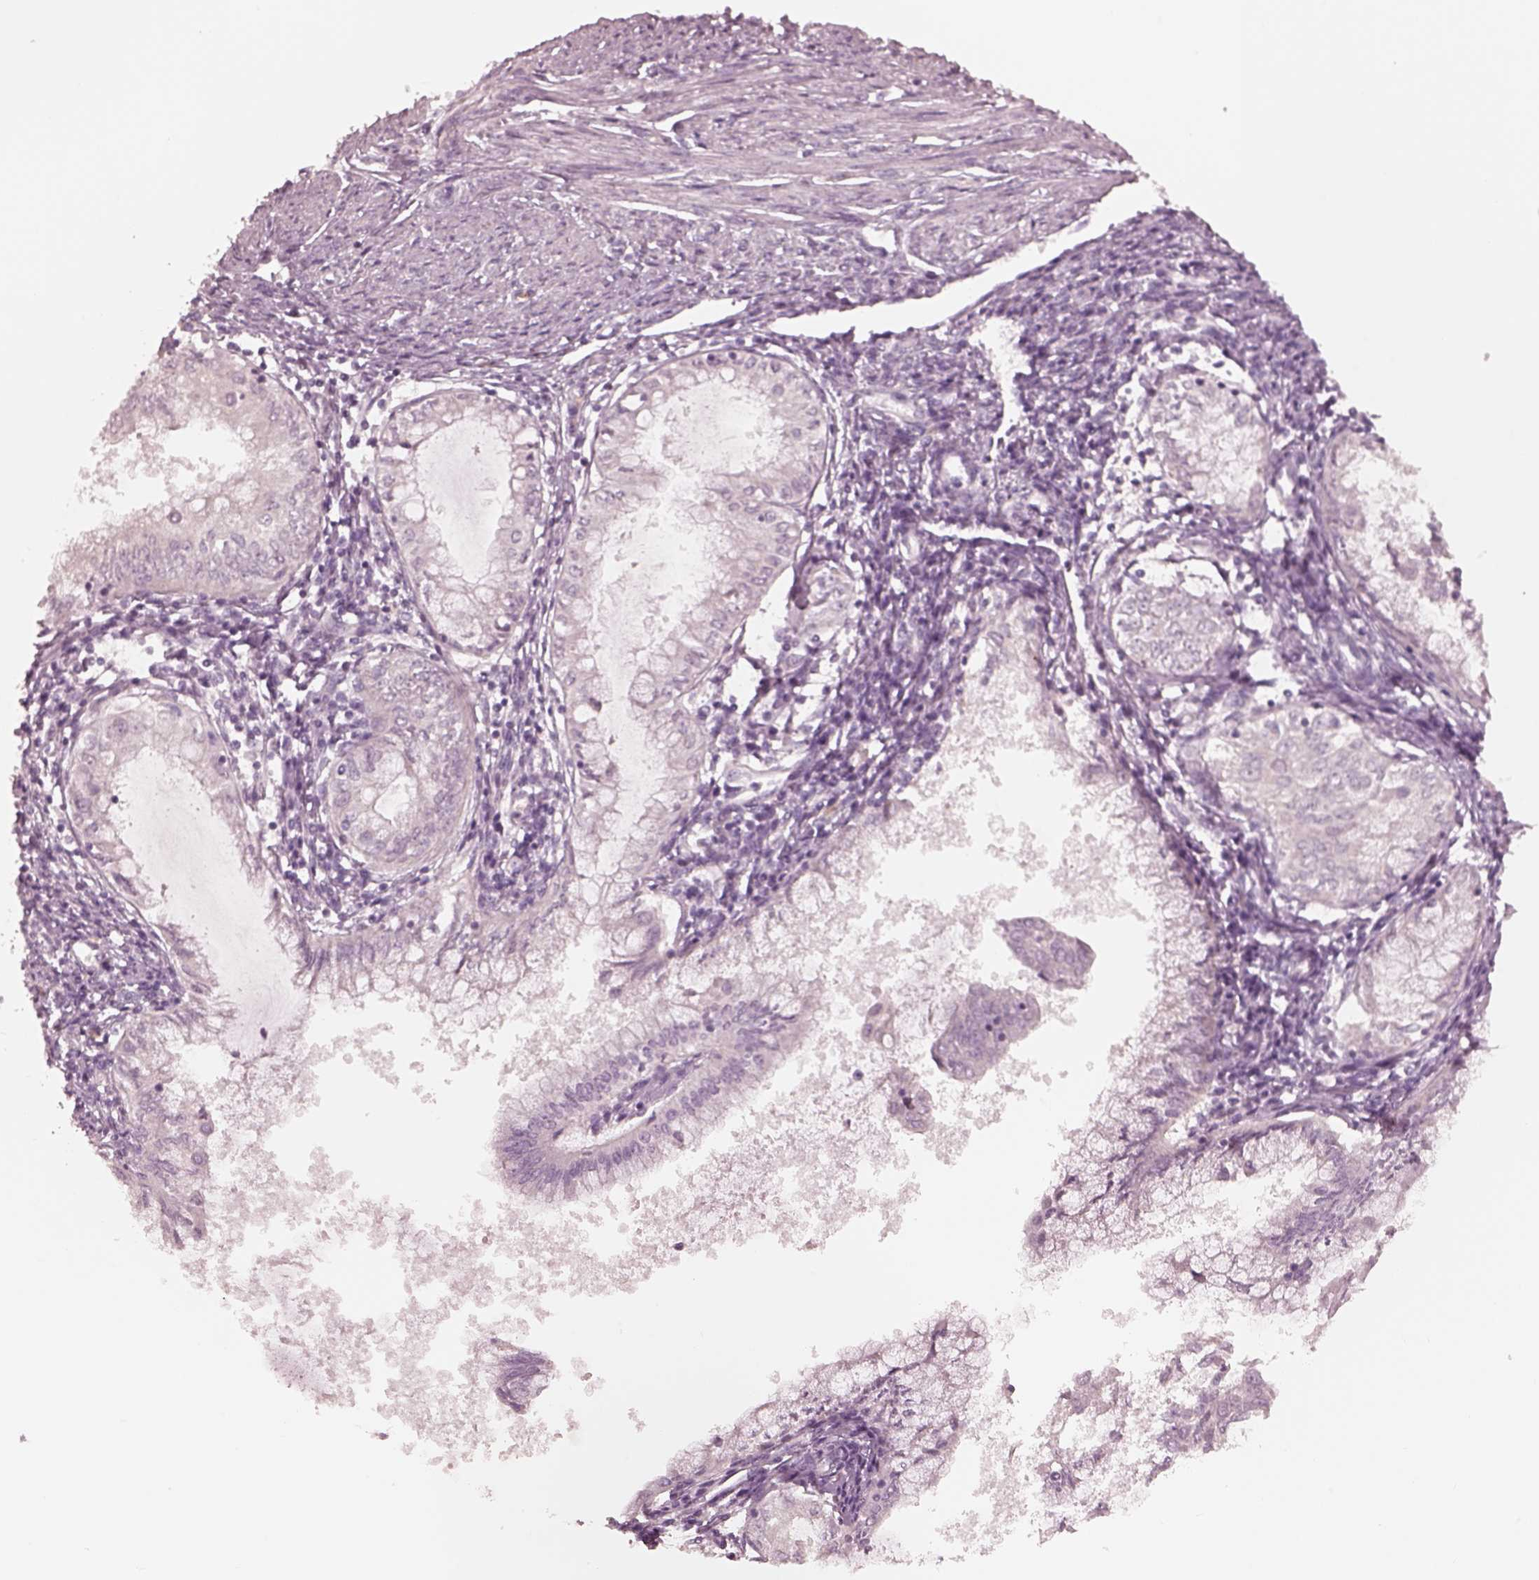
{"staining": {"intensity": "negative", "quantity": "none", "location": "none"}, "tissue": "endometrial cancer", "cell_type": "Tumor cells", "image_type": "cancer", "snomed": [{"axis": "morphology", "description": "Adenocarcinoma, NOS"}, {"axis": "topography", "description": "Endometrium"}], "caption": "This is an immunohistochemistry (IHC) histopathology image of human endometrial cancer (adenocarcinoma). There is no expression in tumor cells.", "gene": "ANKLE1", "patient": {"sex": "female", "age": 68}}